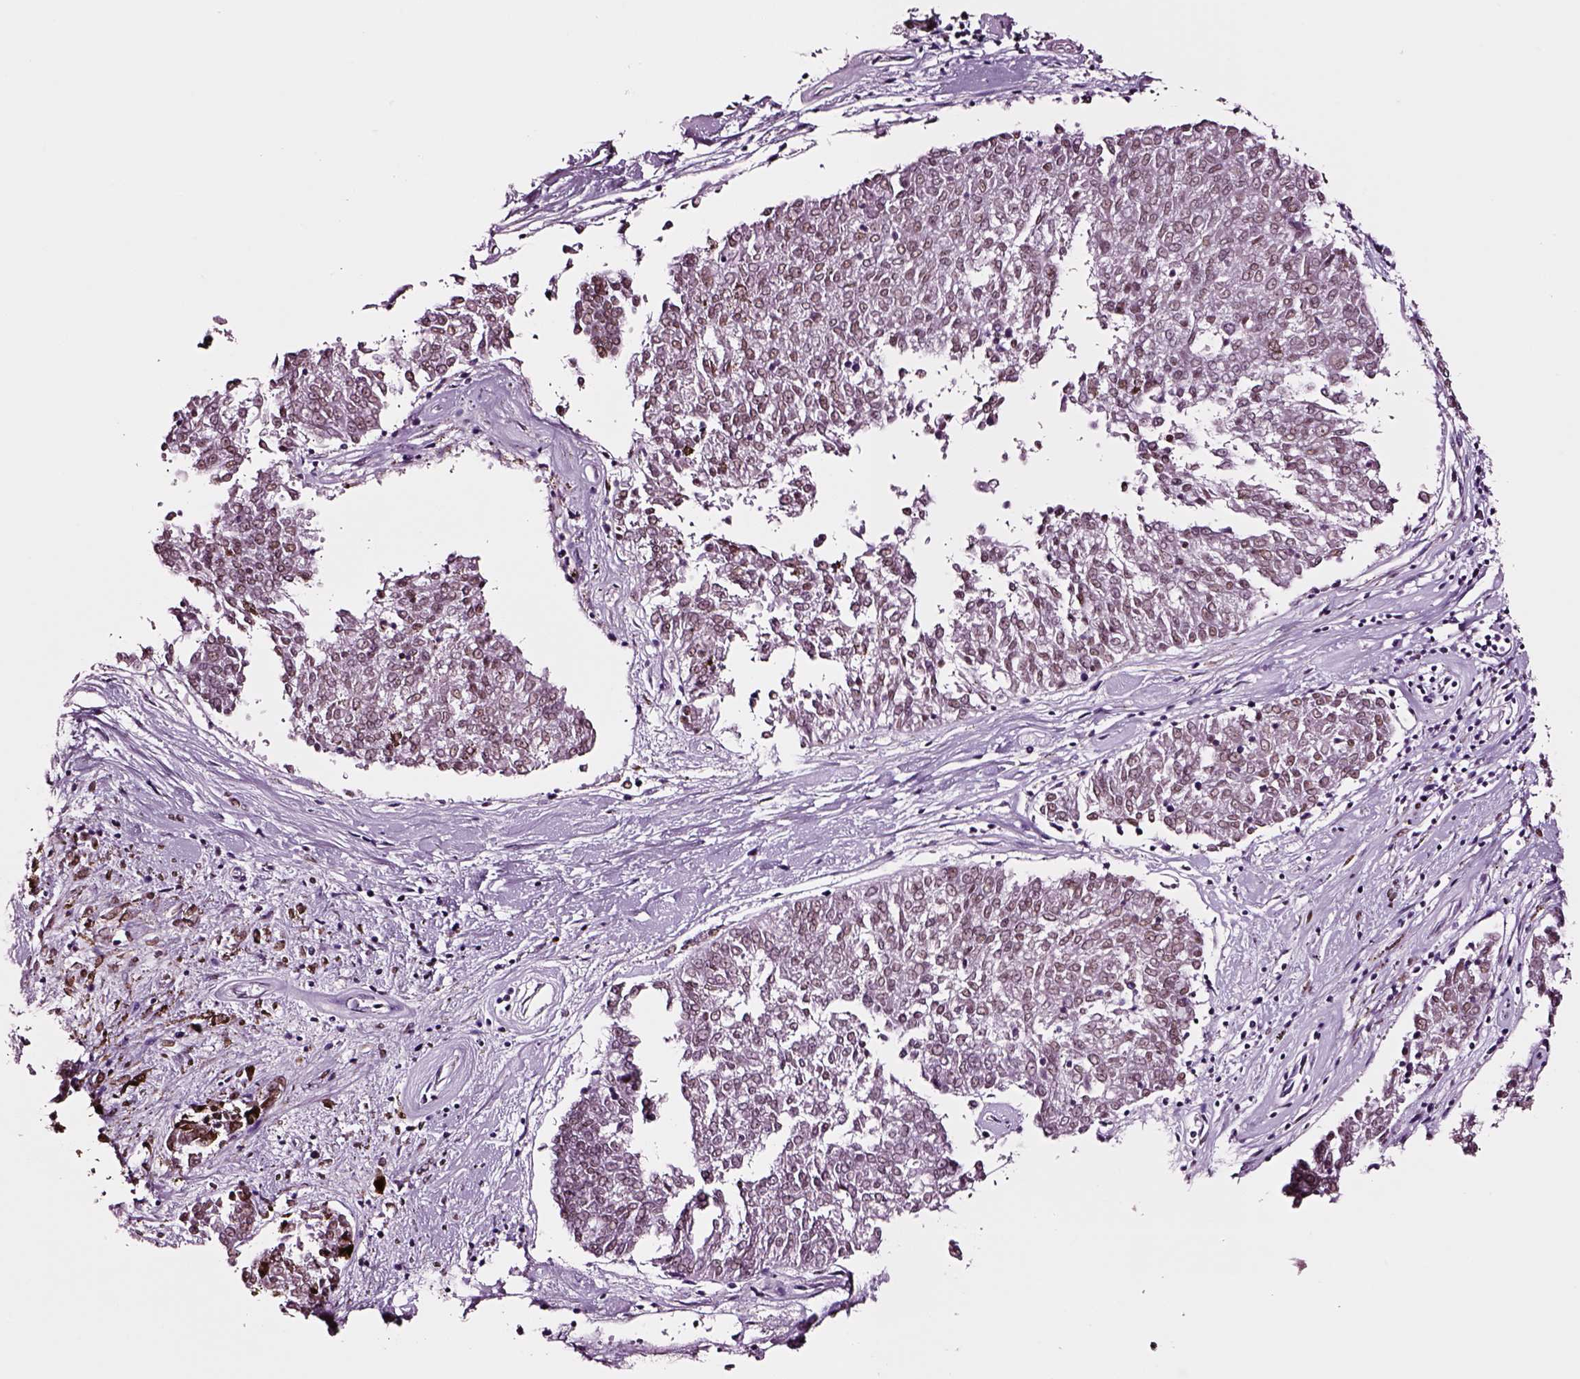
{"staining": {"intensity": "weak", "quantity": "<25%", "location": "nuclear"}, "tissue": "melanoma", "cell_type": "Tumor cells", "image_type": "cancer", "snomed": [{"axis": "morphology", "description": "Malignant melanoma, NOS"}, {"axis": "topography", "description": "Skin"}], "caption": "IHC micrograph of melanoma stained for a protein (brown), which exhibits no expression in tumor cells.", "gene": "SOX10", "patient": {"sex": "female", "age": 72}}